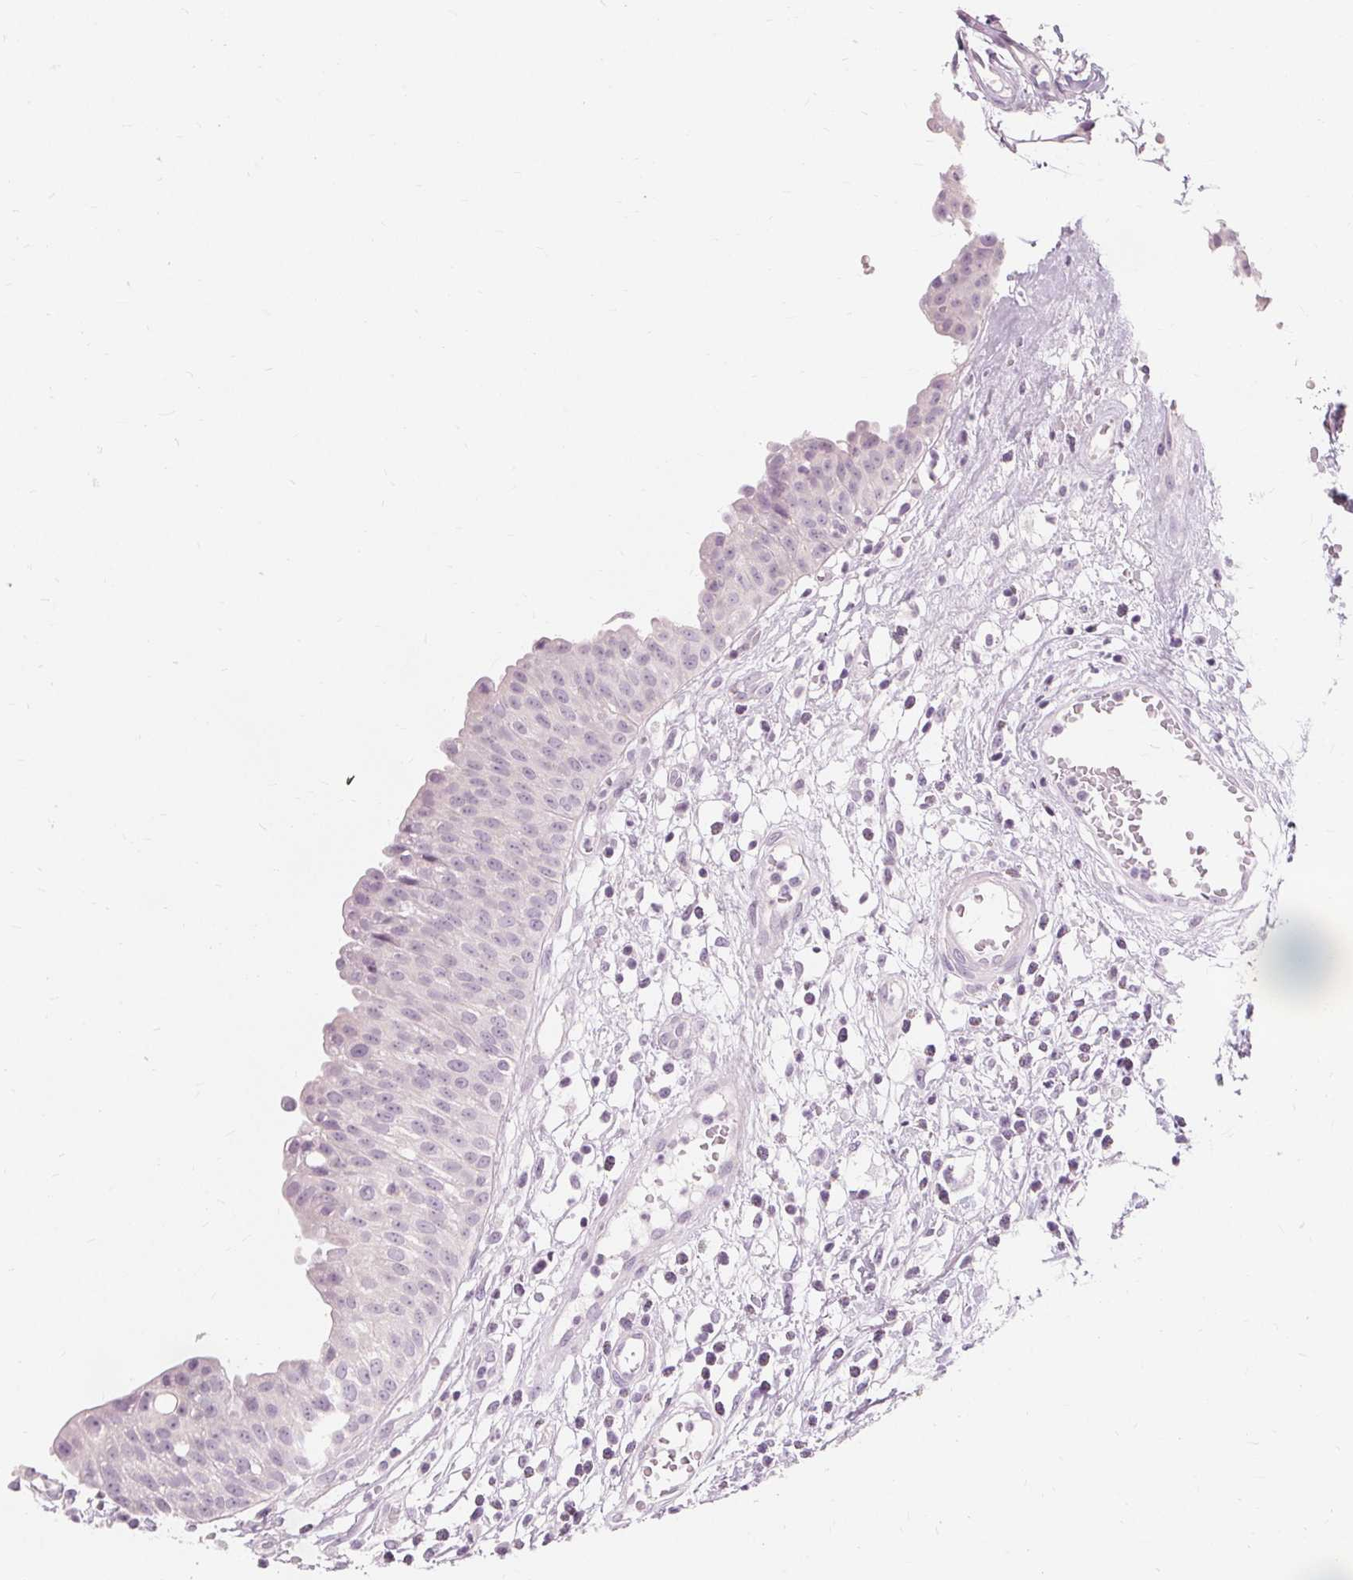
{"staining": {"intensity": "negative", "quantity": "none", "location": "none"}, "tissue": "urinary bladder", "cell_type": "Urothelial cells", "image_type": "normal", "snomed": [{"axis": "morphology", "description": "Normal tissue, NOS"}, {"axis": "topography", "description": "Urinary bladder"}], "caption": "High power microscopy micrograph of an IHC photomicrograph of normal urinary bladder, revealing no significant positivity in urothelial cells. (Brightfield microscopy of DAB immunohistochemistry at high magnification).", "gene": "MUC12", "patient": {"sex": "male", "age": 64}}